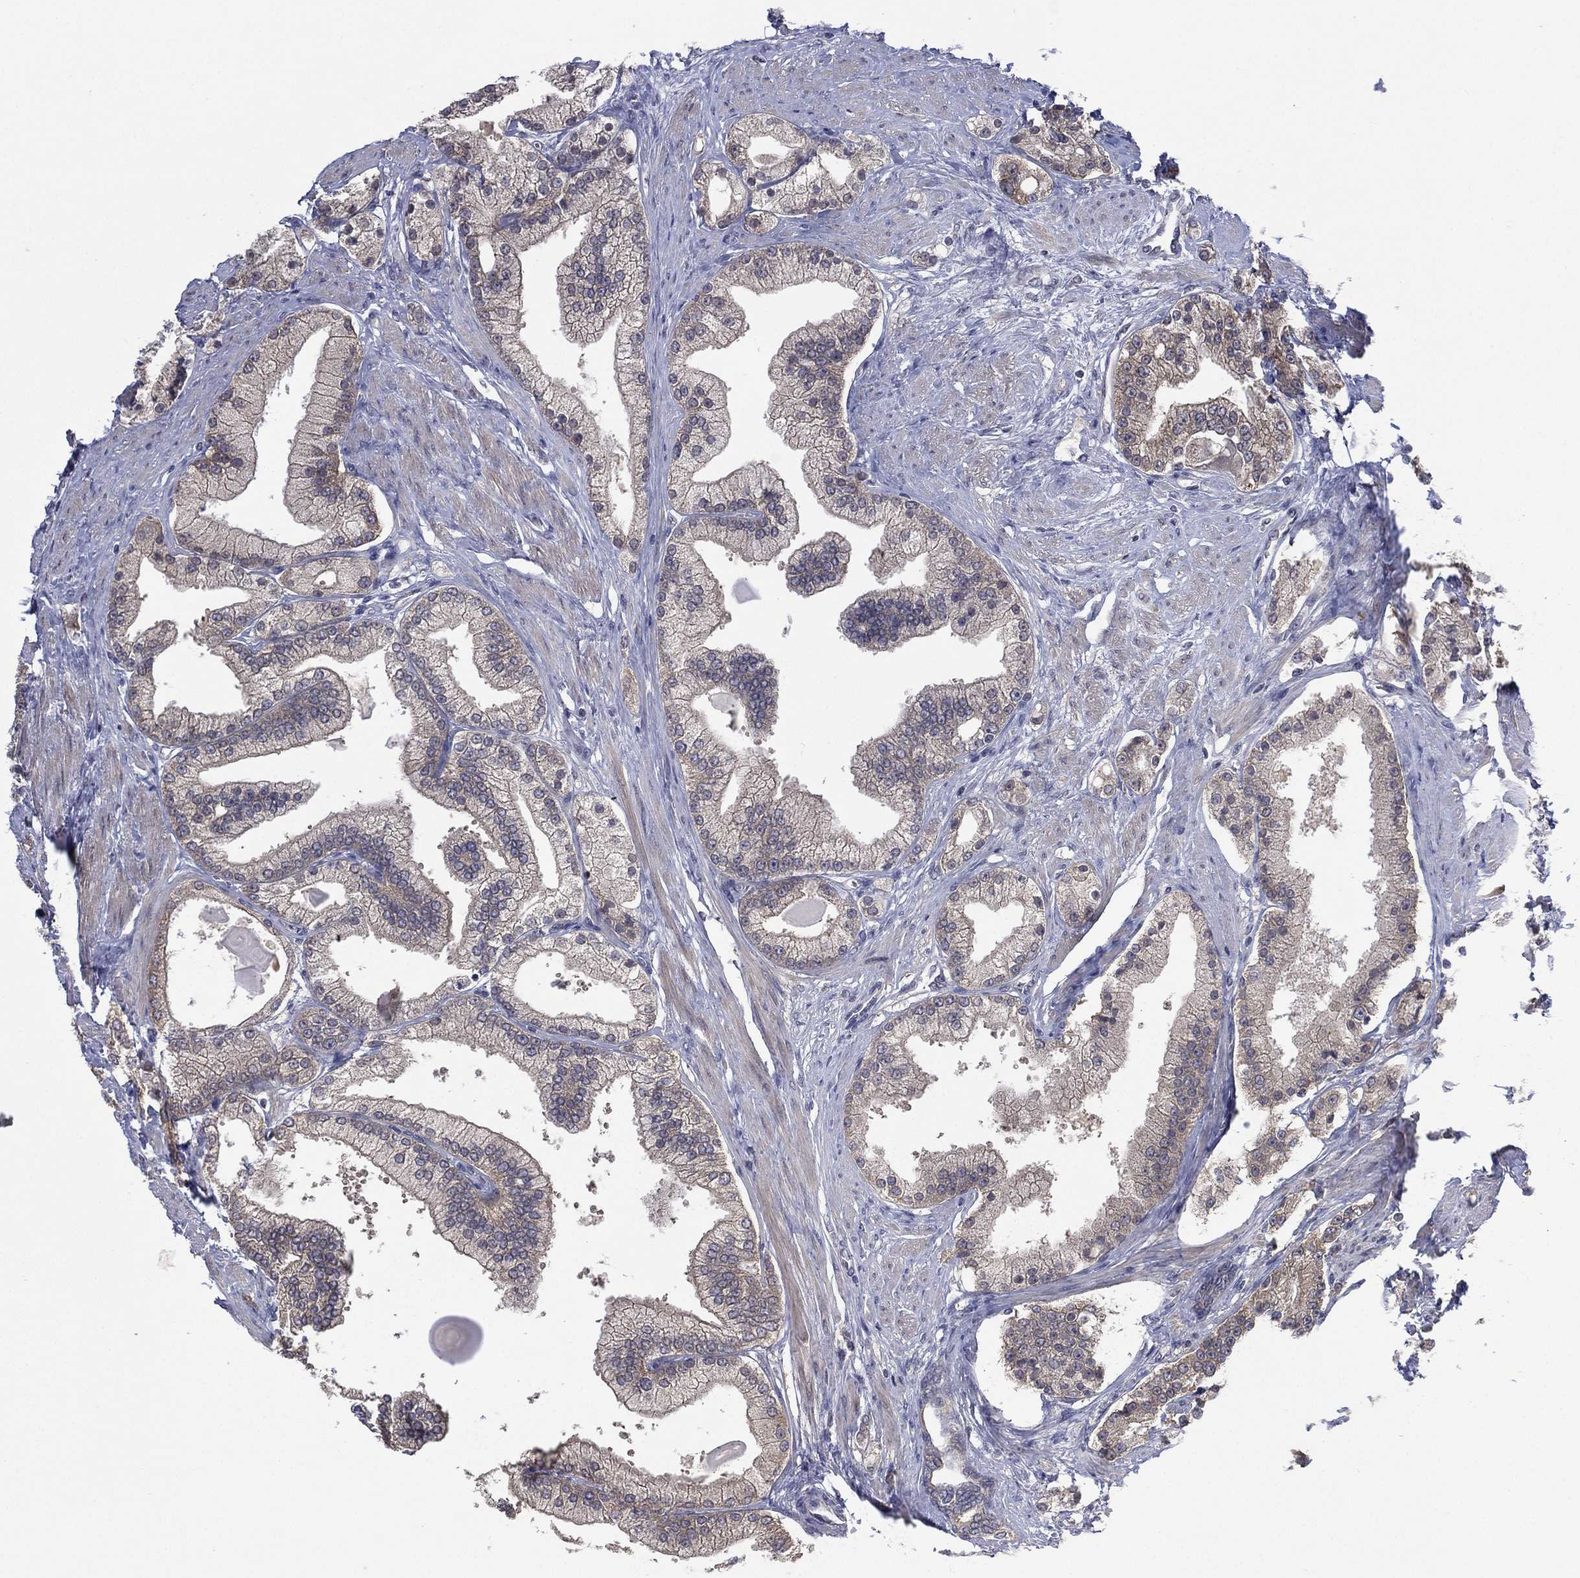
{"staining": {"intensity": "moderate", "quantity": "<25%", "location": "cytoplasmic/membranous"}, "tissue": "prostate cancer", "cell_type": "Tumor cells", "image_type": "cancer", "snomed": [{"axis": "morphology", "description": "Adenocarcinoma, NOS"}, {"axis": "topography", "description": "Prostate and seminal vesicle, NOS"}, {"axis": "topography", "description": "Prostate"}], "caption": "The image exhibits immunohistochemical staining of prostate cancer (adenocarcinoma). There is moderate cytoplasmic/membranous staining is appreciated in about <25% of tumor cells.", "gene": "MPP7", "patient": {"sex": "male", "age": 67}}